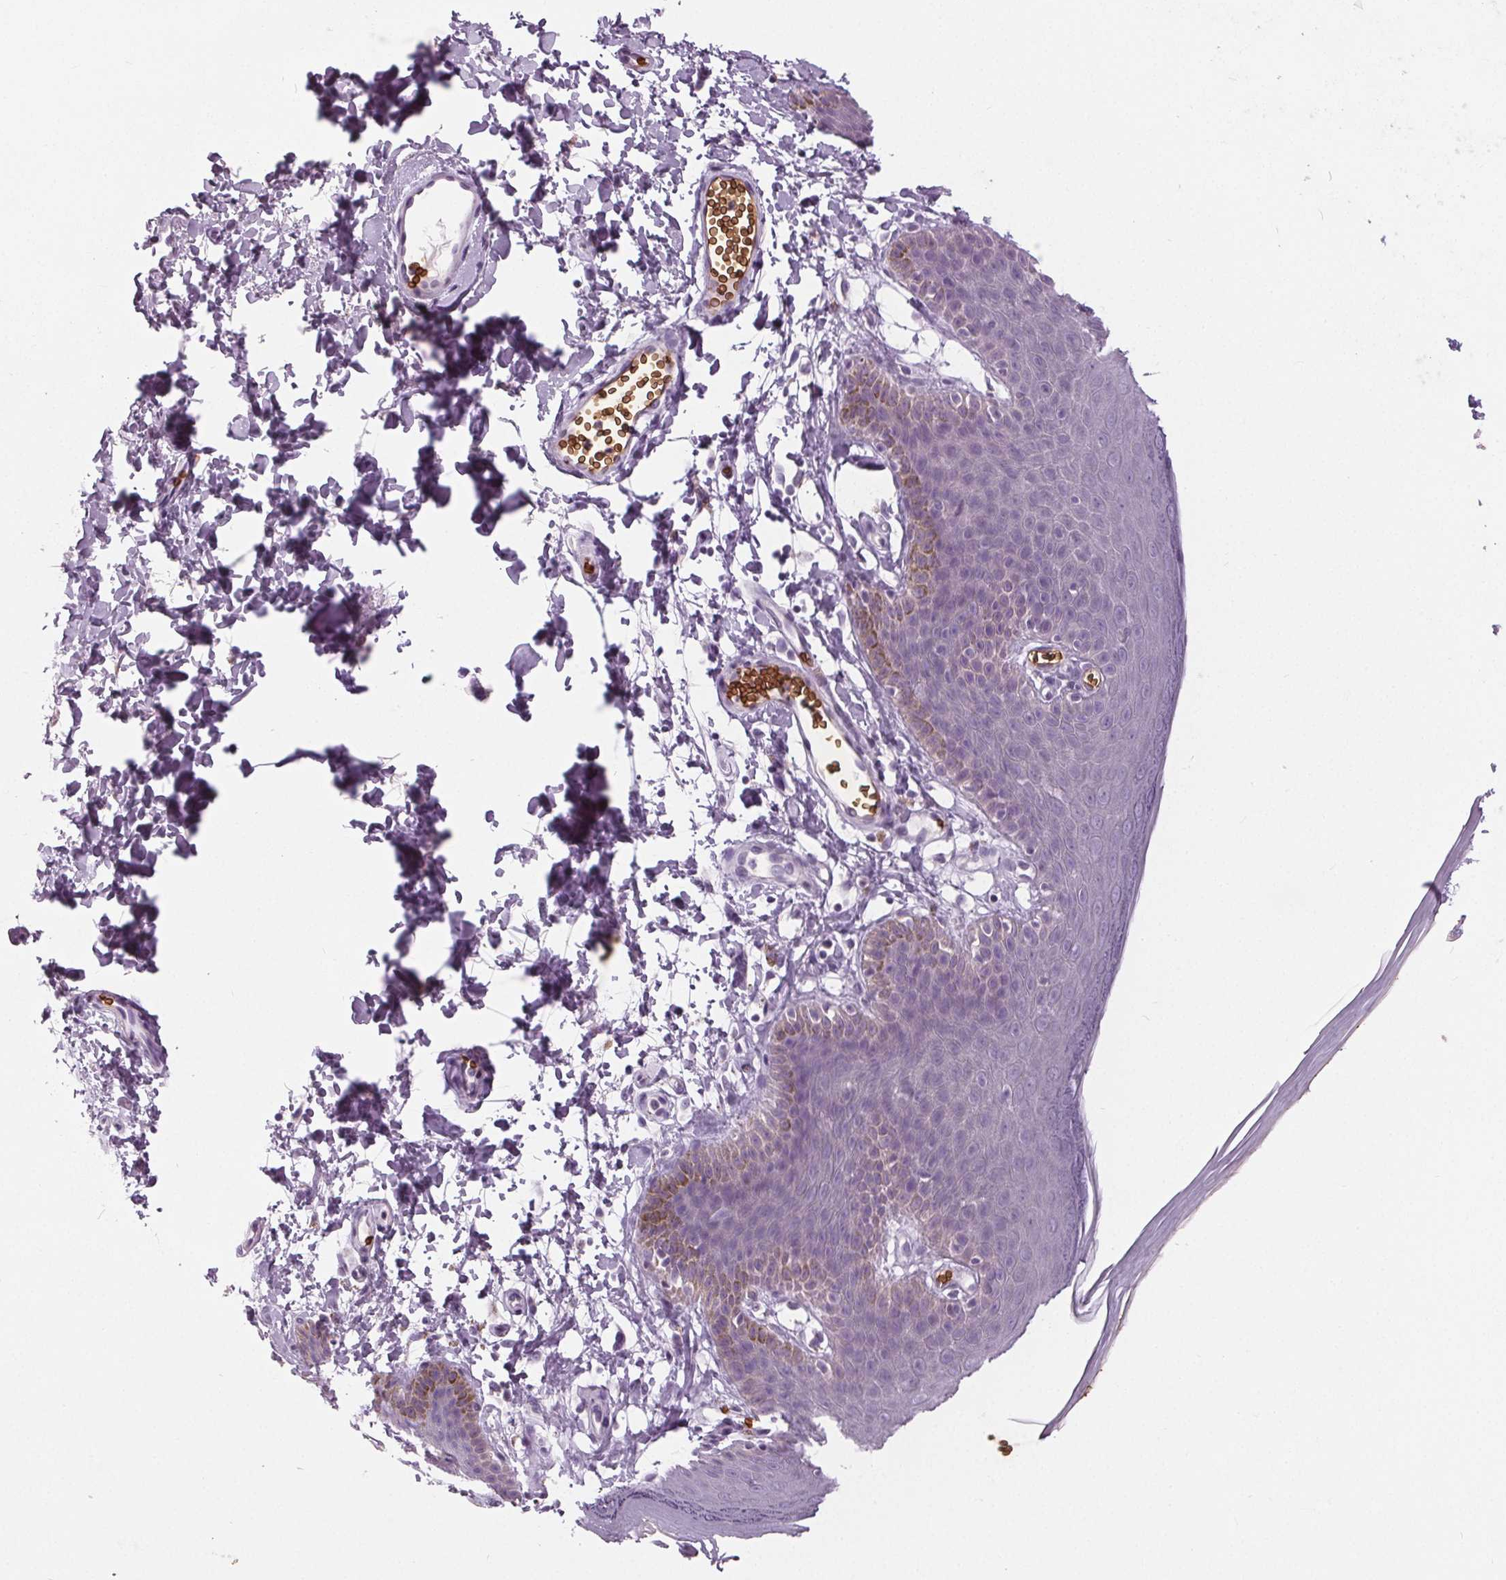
{"staining": {"intensity": "negative", "quantity": "none", "location": "none"}, "tissue": "skin", "cell_type": "Epidermal cells", "image_type": "normal", "snomed": [{"axis": "morphology", "description": "Normal tissue, NOS"}, {"axis": "topography", "description": "Anal"}], "caption": "IHC histopathology image of unremarkable skin: human skin stained with DAB demonstrates no significant protein positivity in epidermal cells.", "gene": "SLC4A1", "patient": {"sex": "male", "age": 53}}